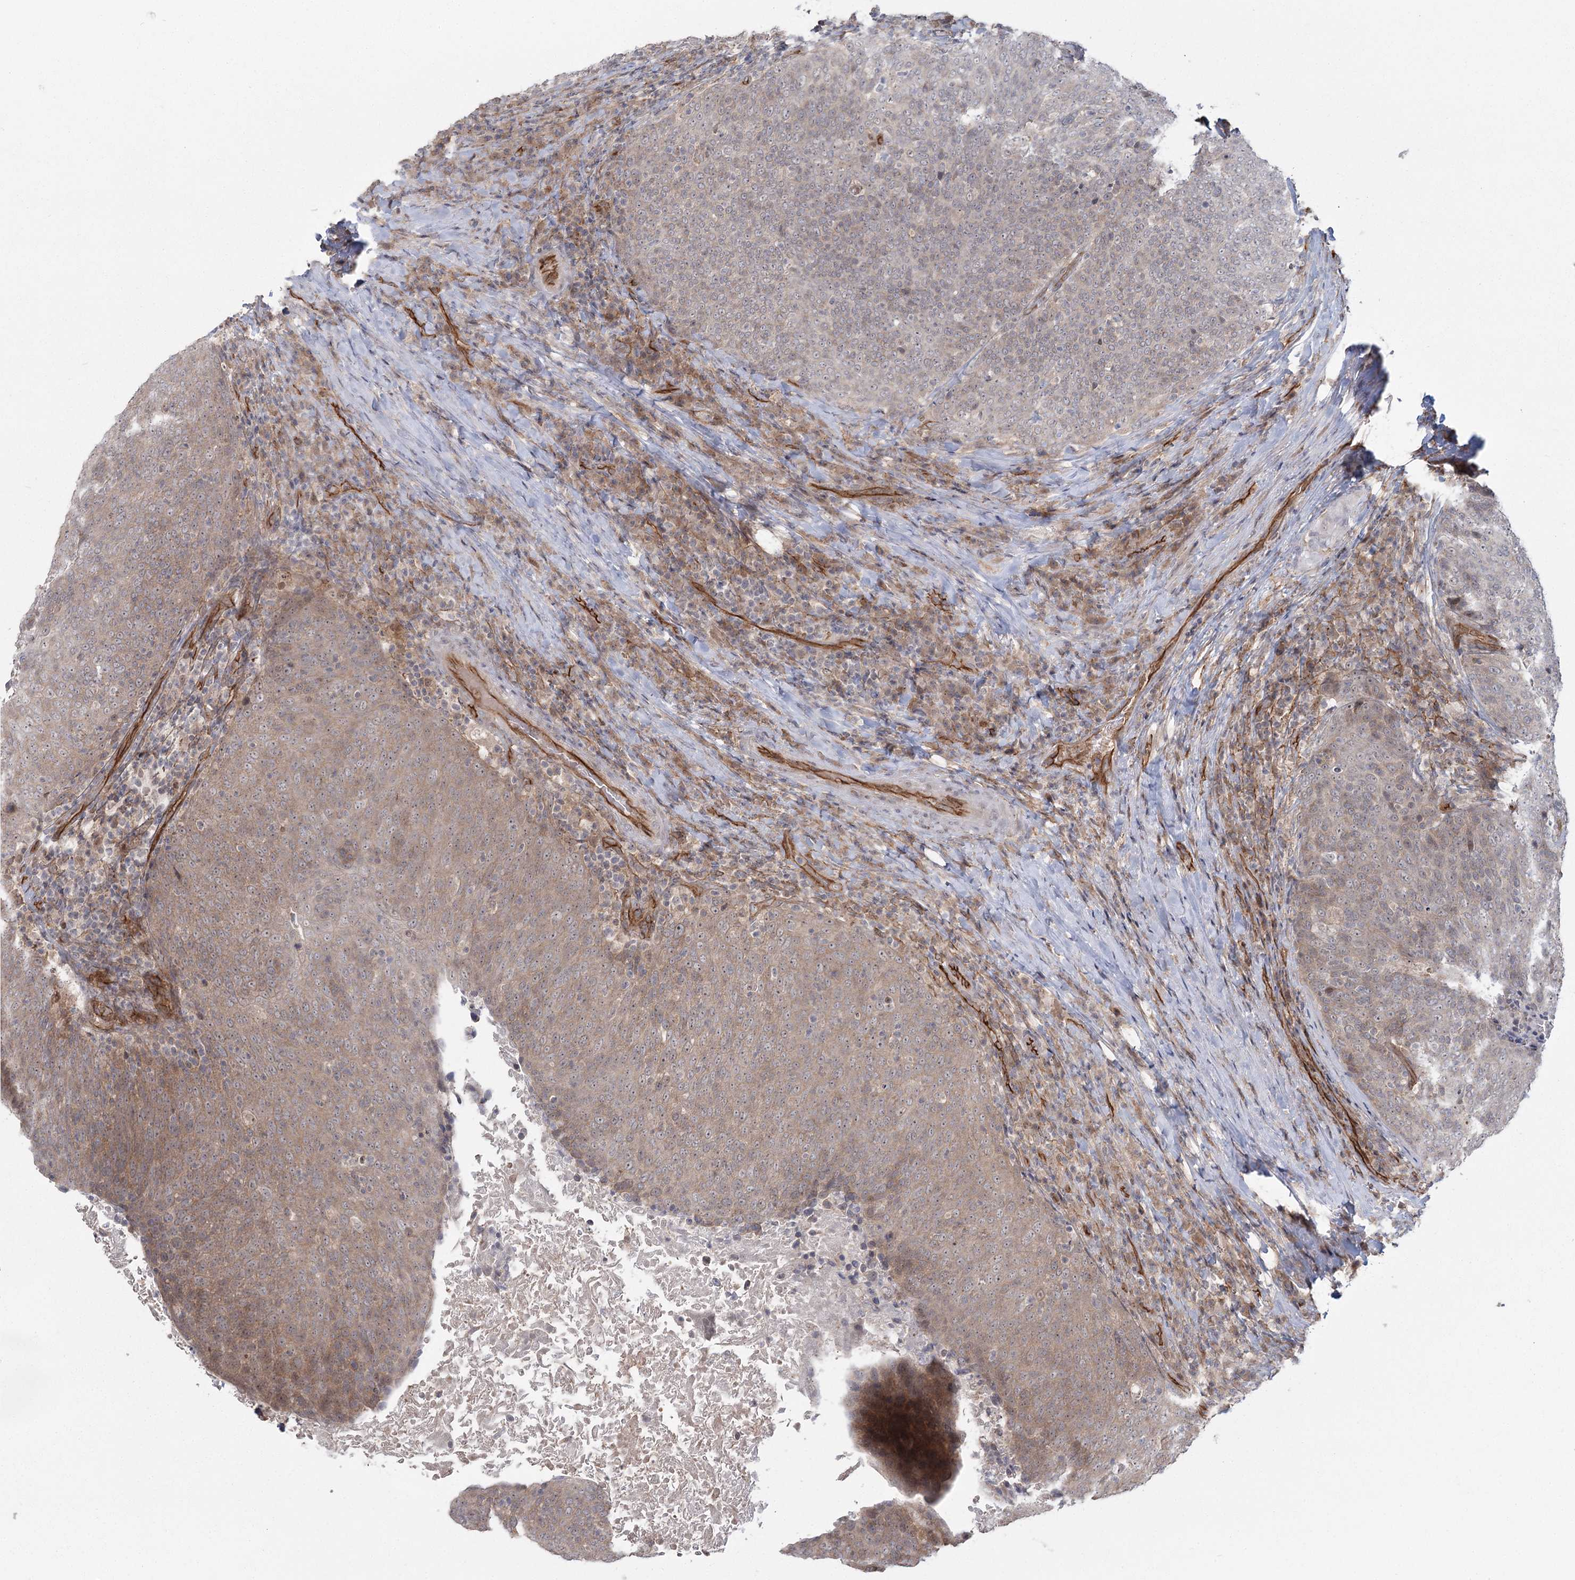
{"staining": {"intensity": "weak", "quantity": ">75%", "location": "cytoplasmic/membranous"}, "tissue": "head and neck cancer", "cell_type": "Tumor cells", "image_type": "cancer", "snomed": [{"axis": "morphology", "description": "Squamous cell carcinoma, NOS"}, {"axis": "morphology", "description": "Squamous cell carcinoma, metastatic, NOS"}, {"axis": "topography", "description": "Lymph node"}, {"axis": "topography", "description": "Head-Neck"}], "caption": "High-magnification brightfield microscopy of head and neck cancer (squamous cell carcinoma) stained with DAB (brown) and counterstained with hematoxylin (blue). tumor cells exhibit weak cytoplasmic/membranous positivity is appreciated in approximately>75% of cells. The protein of interest is stained brown, and the nuclei are stained in blue (DAB IHC with brightfield microscopy, high magnification).", "gene": "RPP14", "patient": {"sex": "male", "age": 62}}